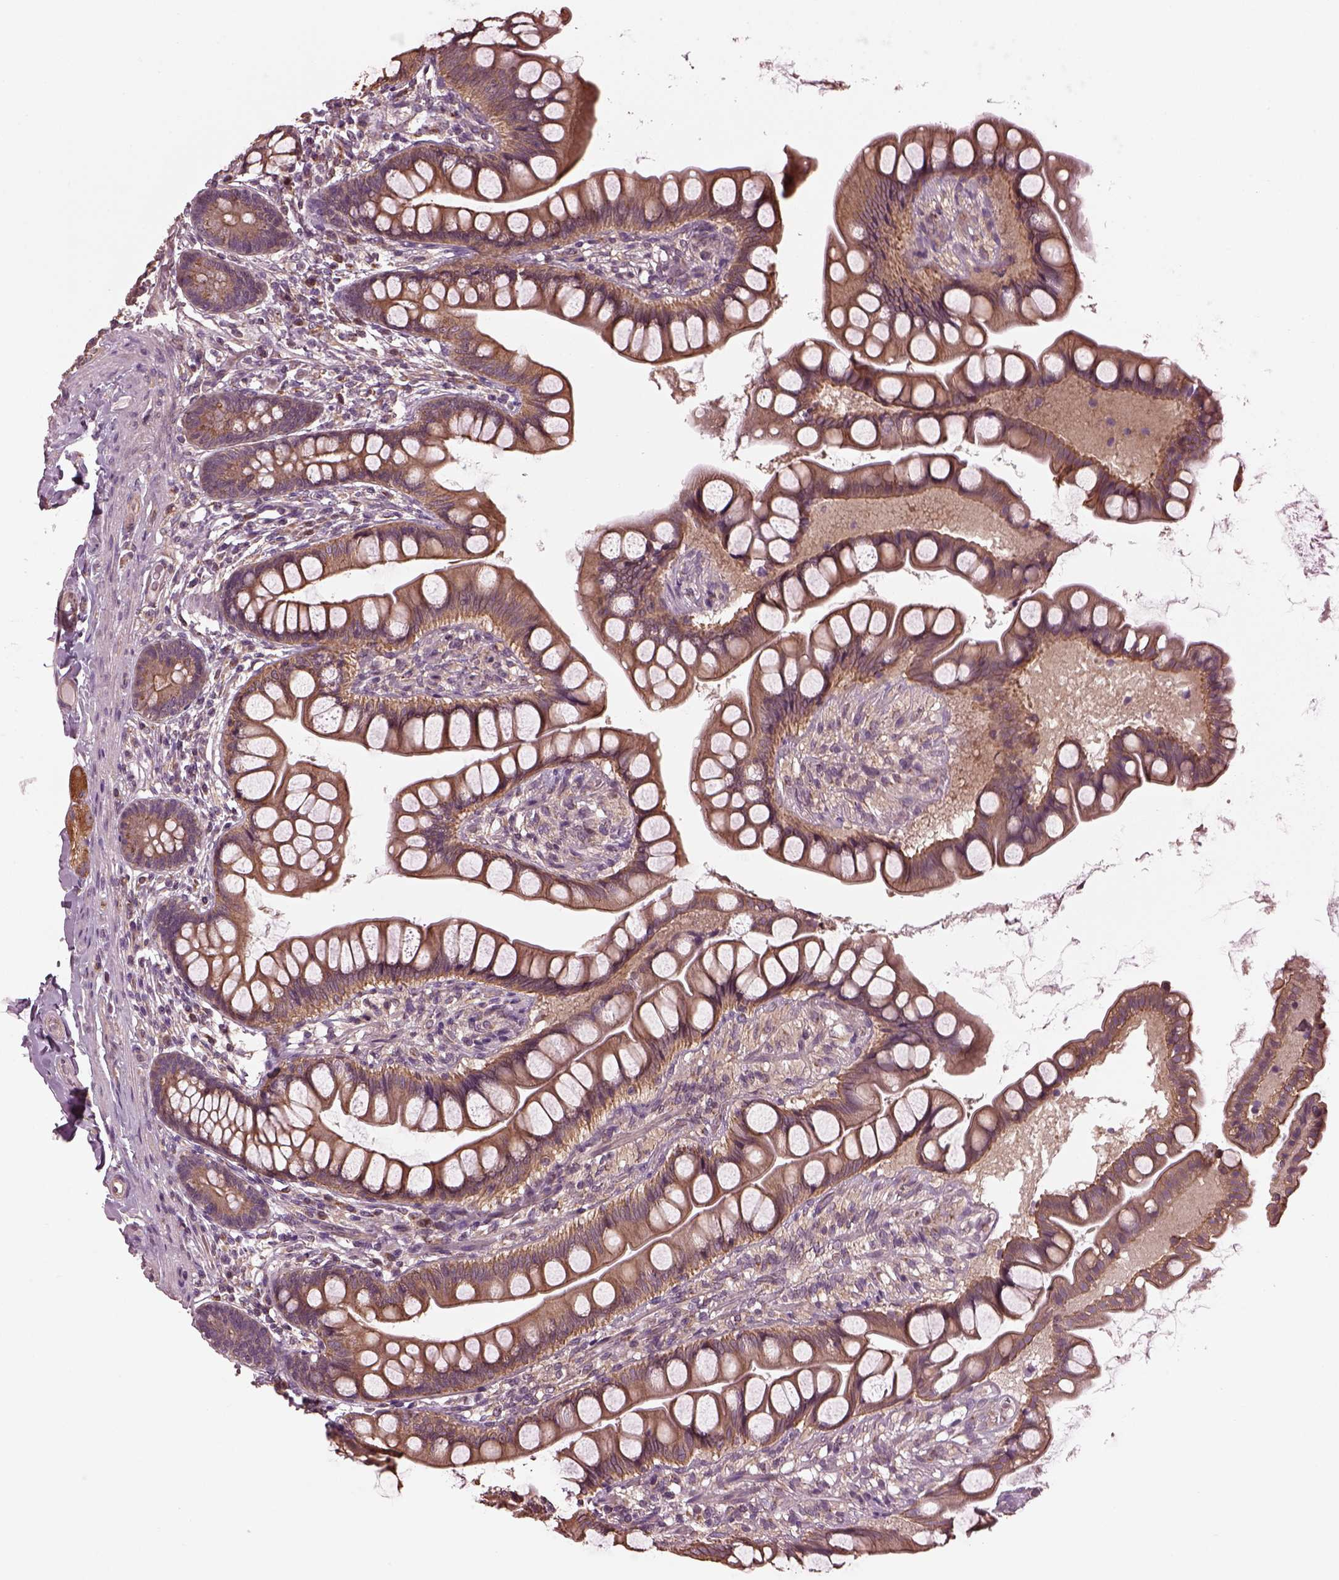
{"staining": {"intensity": "moderate", "quantity": ">75%", "location": "cytoplasmic/membranous"}, "tissue": "small intestine", "cell_type": "Glandular cells", "image_type": "normal", "snomed": [{"axis": "morphology", "description": "Normal tissue, NOS"}, {"axis": "topography", "description": "Small intestine"}], "caption": "This histopathology image demonstrates IHC staining of benign human small intestine, with medium moderate cytoplasmic/membranous expression in approximately >75% of glandular cells.", "gene": "RUFY3", "patient": {"sex": "male", "age": 70}}